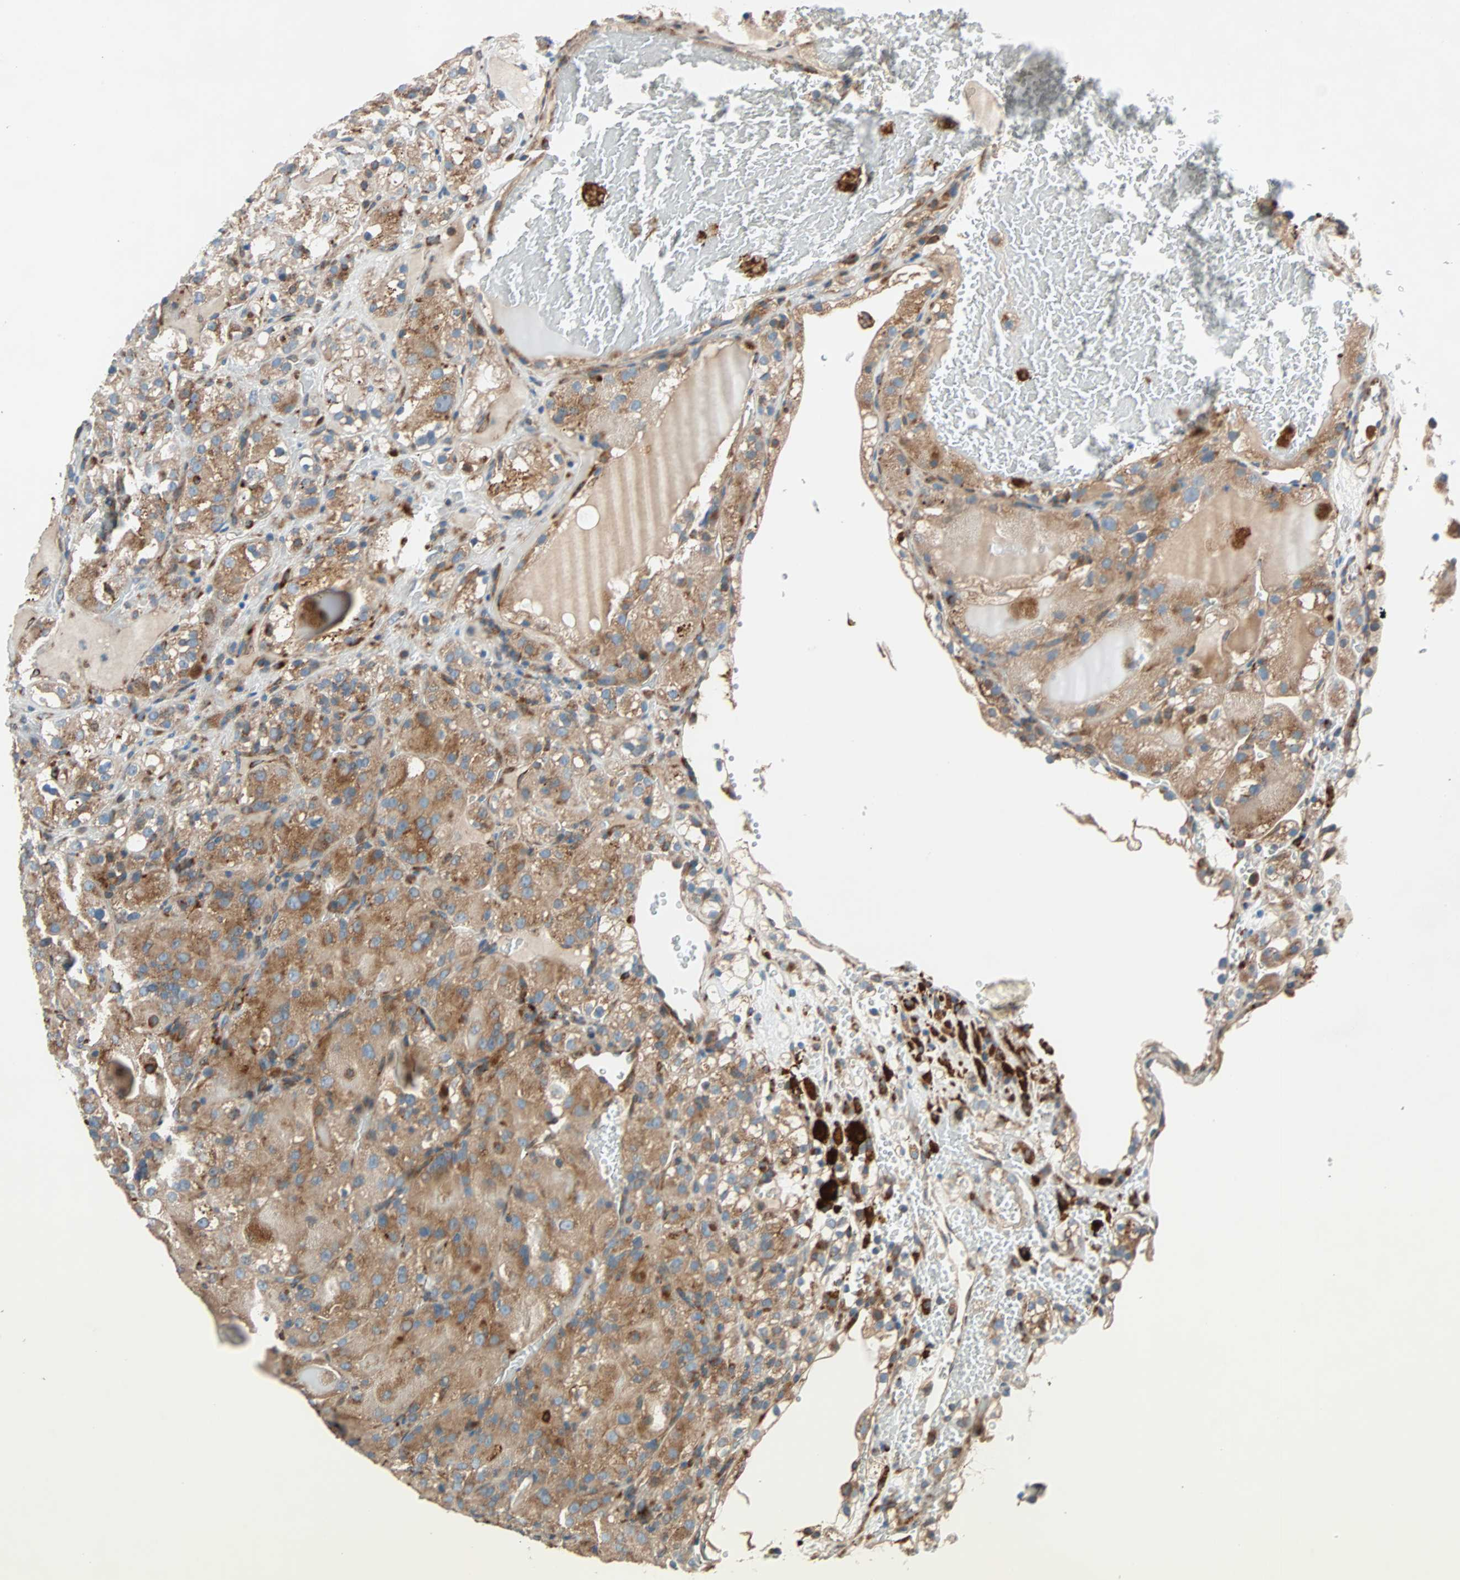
{"staining": {"intensity": "moderate", "quantity": ">75%", "location": "cytoplasmic/membranous"}, "tissue": "renal cancer", "cell_type": "Tumor cells", "image_type": "cancer", "snomed": [{"axis": "morphology", "description": "Normal tissue, NOS"}, {"axis": "morphology", "description": "Adenocarcinoma, NOS"}, {"axis": "topography", "description": "Kidney"}], "caption": "Protein analysis of adenocarcinoma (renal) tissue exhibits moderate cytoplasmic/membranous expression in approximately >75% of tumor cells. (DAB IHC, brown staining for protein, blue staining for nuclei).", "gene": "PHYH", "patient": {"sex": "male", "age": 61}}